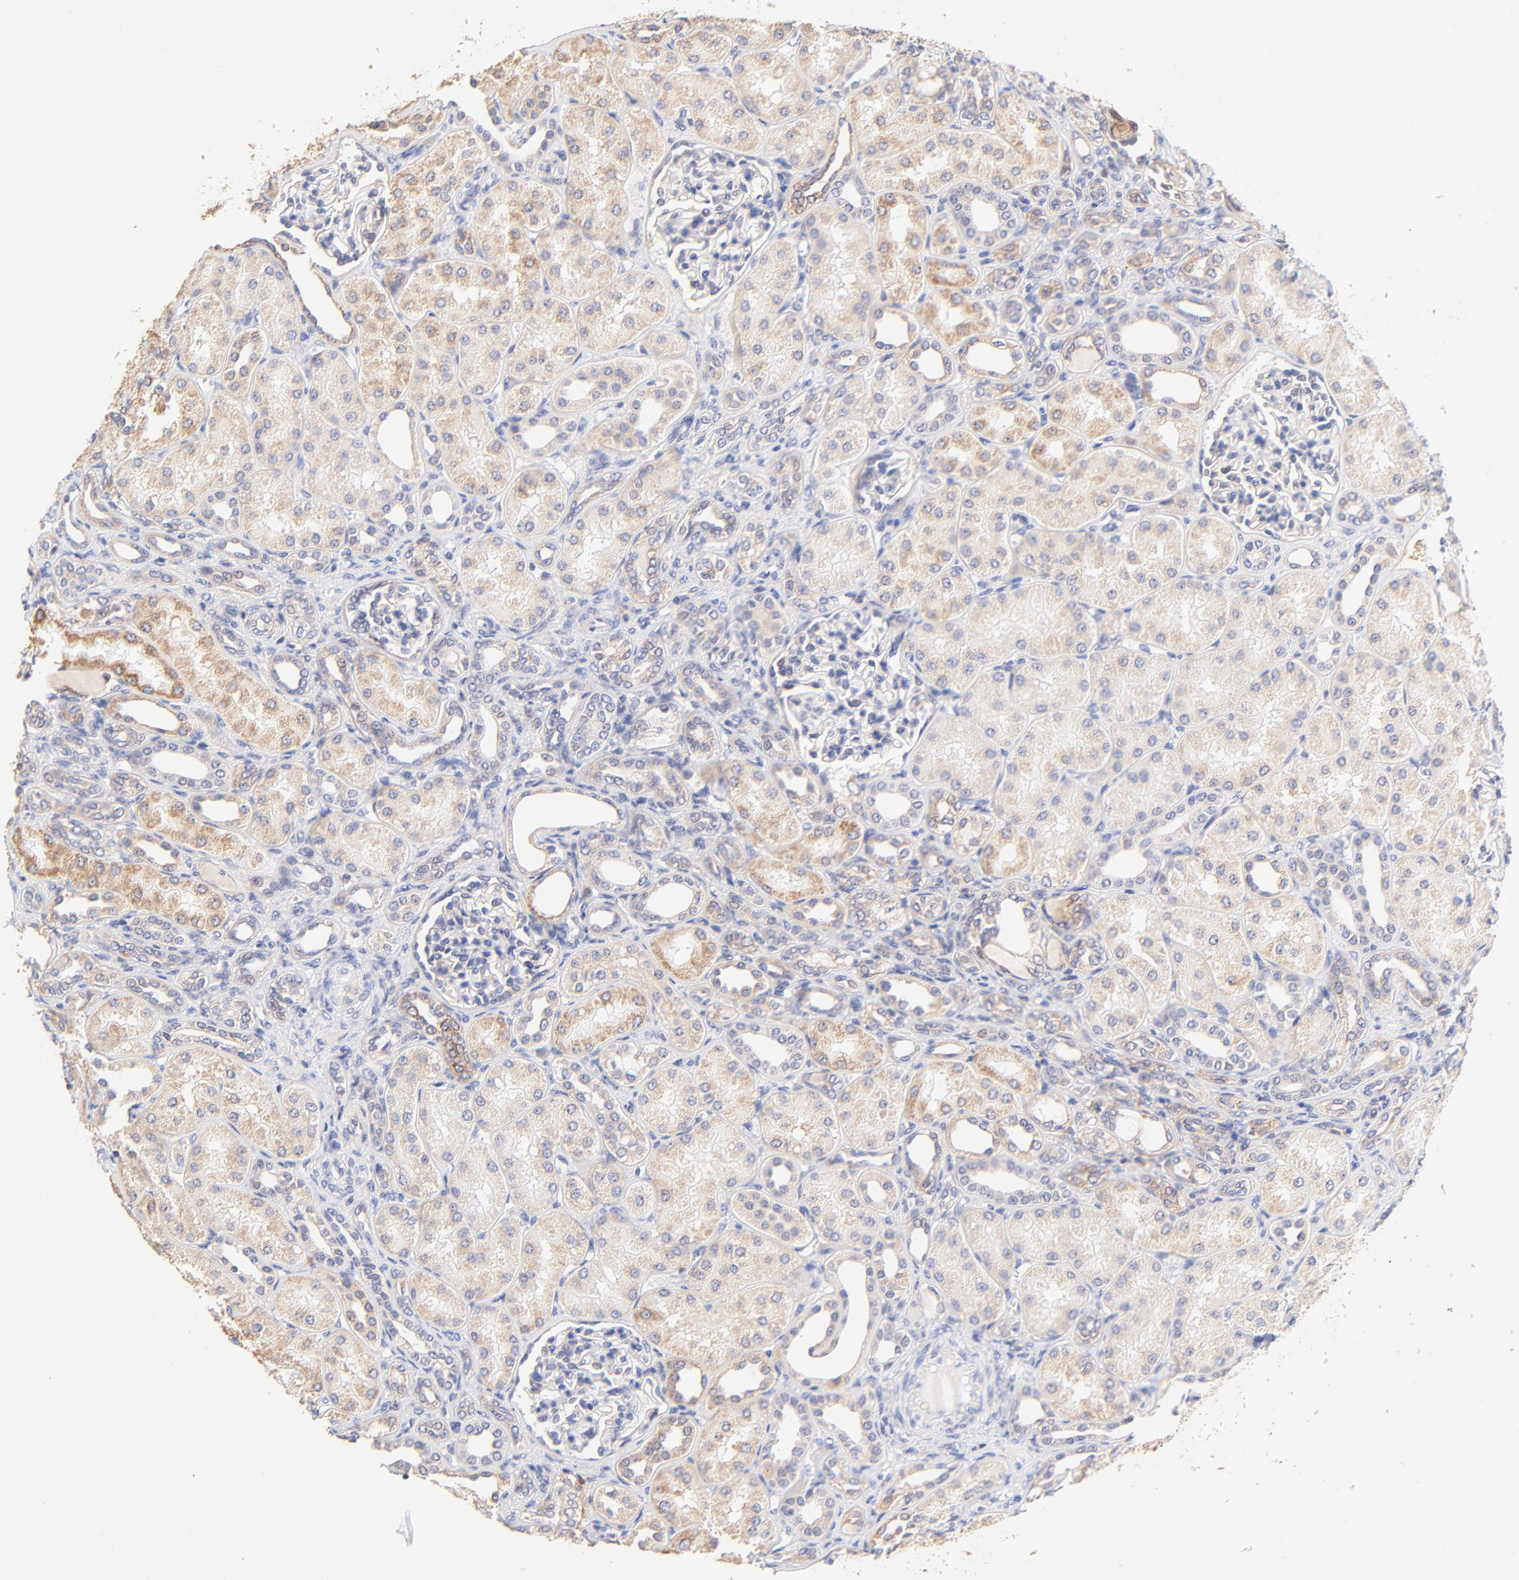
{"staining": {"intensity": "negative", "quantity": "none", "location": "none"}, "tissue": "kidney", "cell_type": "Cells in glomeruli", "image_type": "normal", "snomed": [{"axis": "morphology", "description": "Normal tissue, NOS"}, {"axis": "topography", "description": "Kidney"}], "caption": "High magnification brightfield microscopy of normal kidney stained with DAB (3,3'-diaminobenzidine) (brown) and counterstained with hematoxylin (blue): cells in glomeruli show no significant staining. Brightfield microscopy of IHC stained with DAB (brown) and hematoxylin (blue), captured at high magnification.", "gene": "PTK7", "patient": {"sex": "male", "age": 7}}